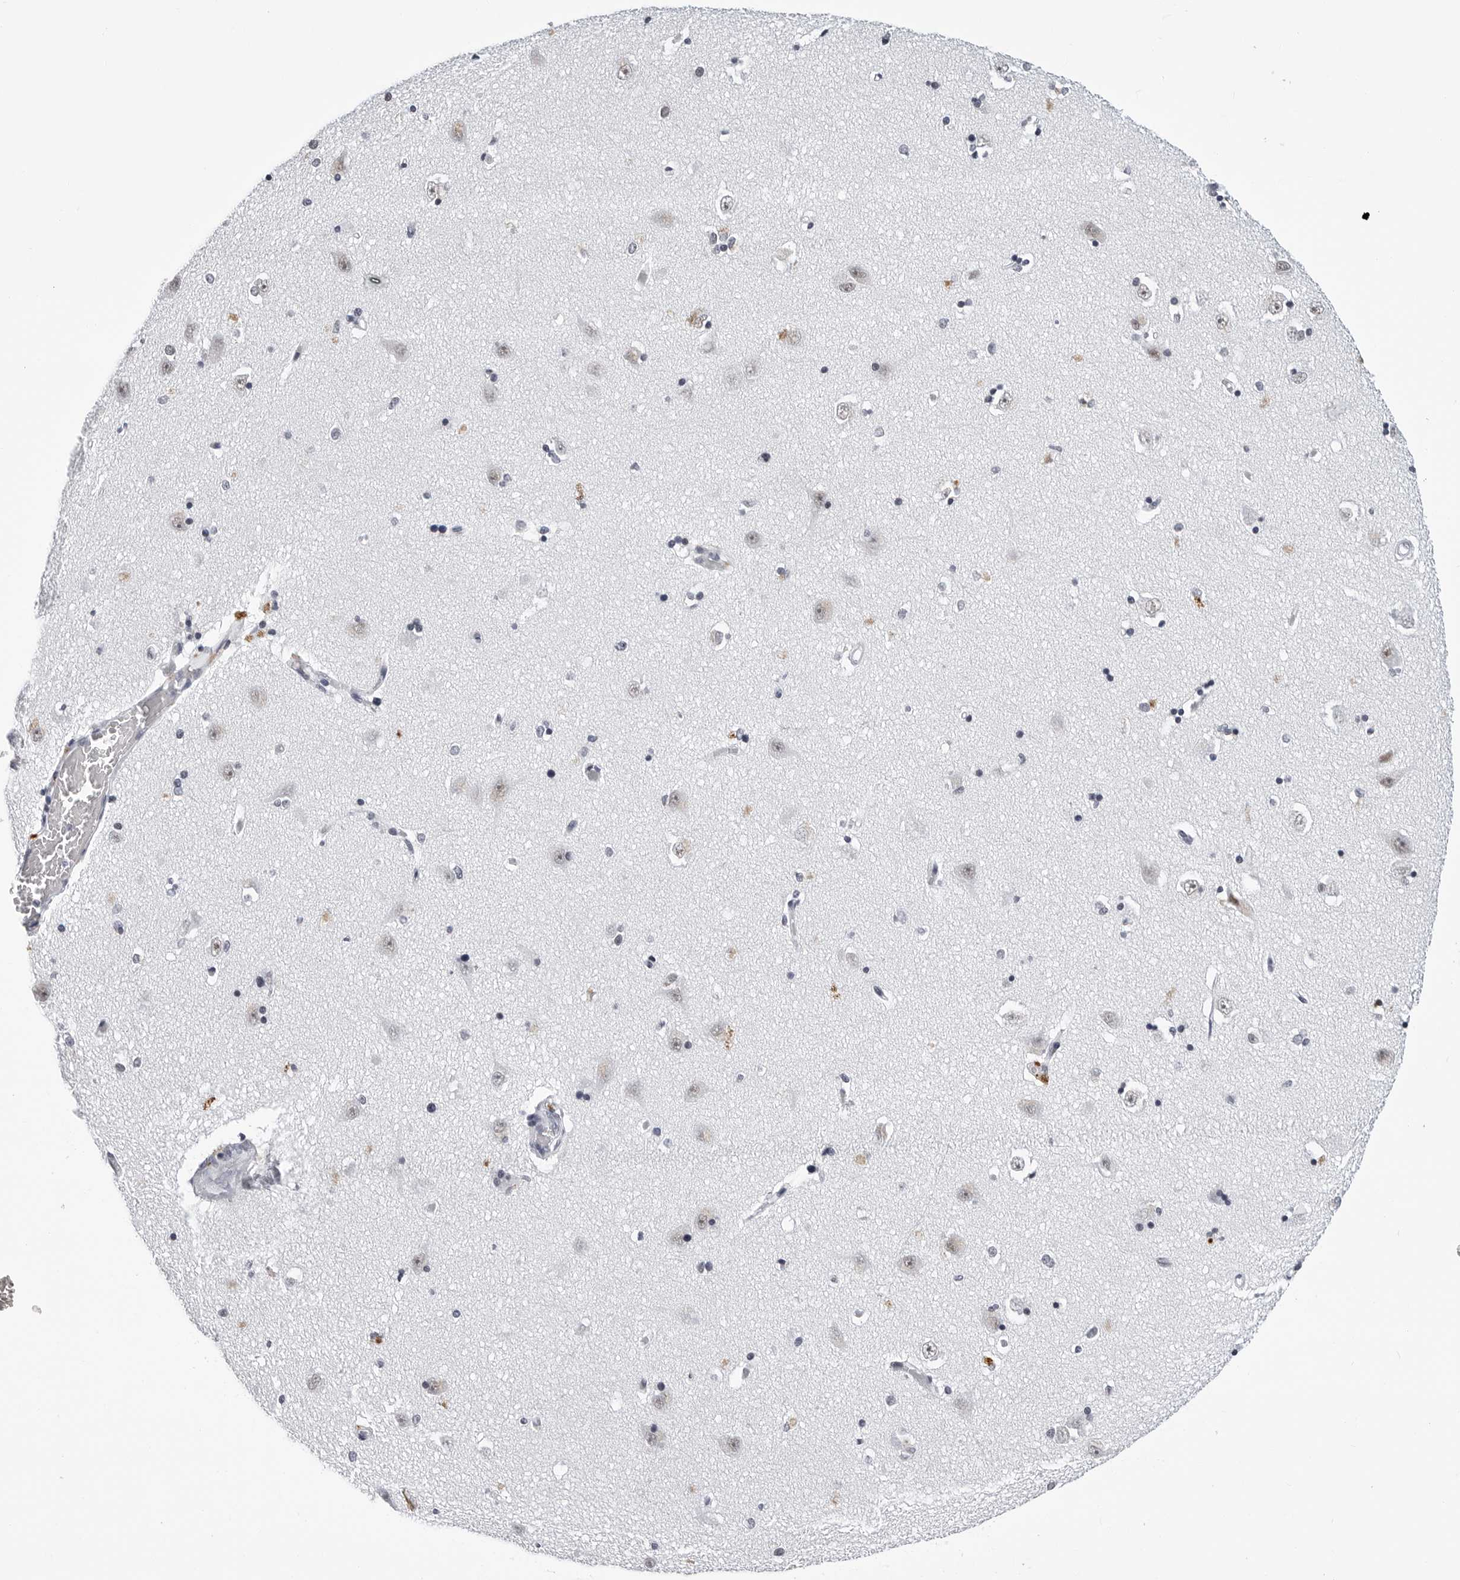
{"staining": {"intensity": "negative", "quantity": "none", "location": "none"}, "tissue": "hippocampus", "cell_type": "Glial cells", "image_type": "normal", "snomed": [{"axis": "morphology", "description": "Normal tissue, NOS"}, {"axis": "topography", "description": "Hippocampus"}], "caption": "High power microscopy histopathology image of an immunohistochemistry image of benign hippocampus, revealing no significant positivity in glial cells.", "gene": "SF3B4", "patient": {"sex": "male", "age": 45}}